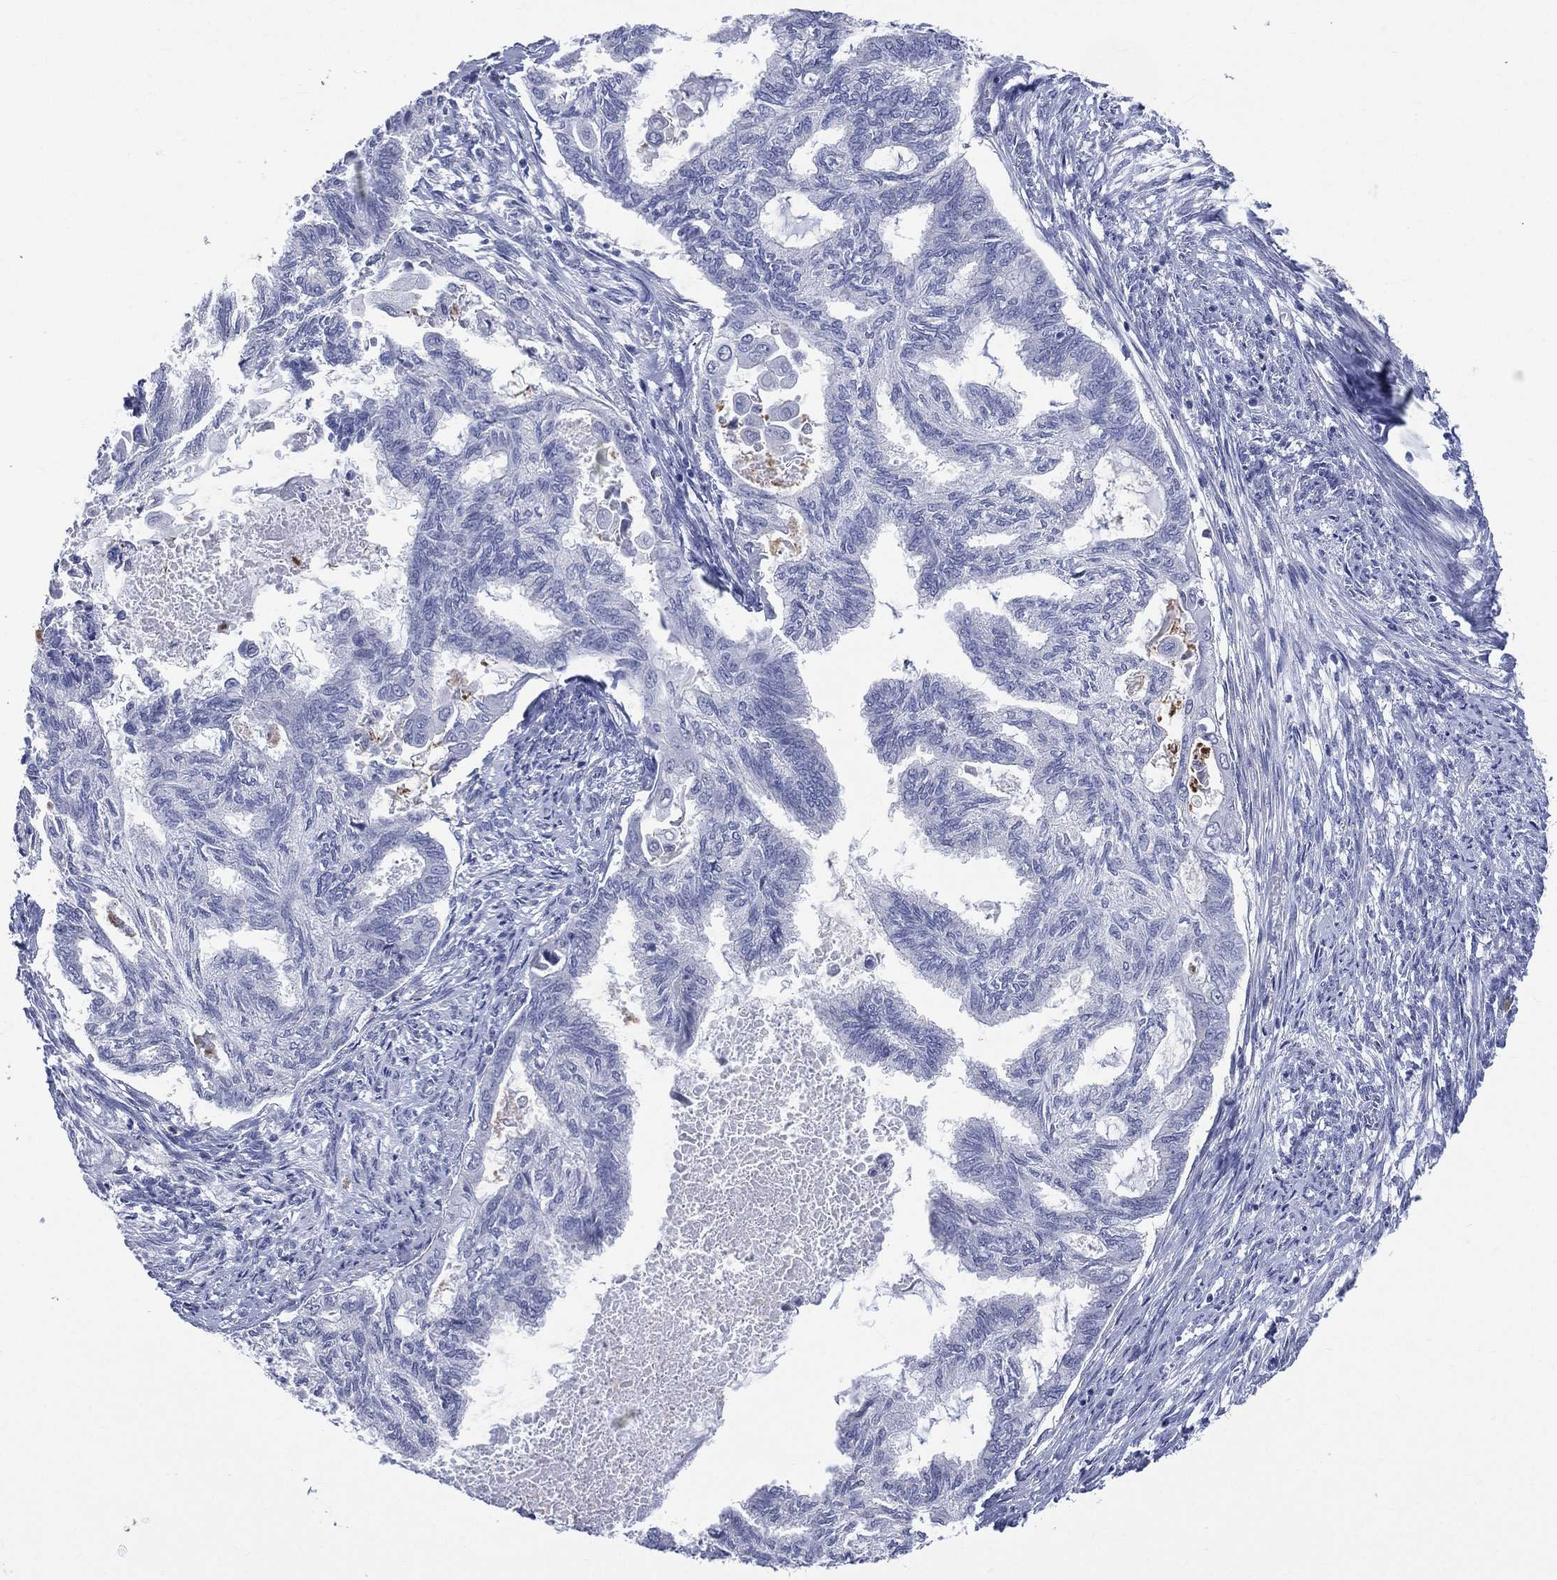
{"staining": {"intensity": "negative", "quantity": "none", "location": "none"}, "tissue": "endometrial cancer", "cell_type": "Tumor cells", "image_type": "cancer", "snomed": [{"axis": "morphology", "description": "Adenocarcinoma, NOS"}, {"axis": "topography", "description": "Endometrium"}], "caption": "Immunohistochemistry micrograph of neoplastic tissue: human endometrial adenocarcinoma stained with DAB (3,3'-diaminobenzidine) reveals no significant protein expression in tumor cells.", "gene": "AKAP3", "patient": {"sex": "female", "age": 86}}